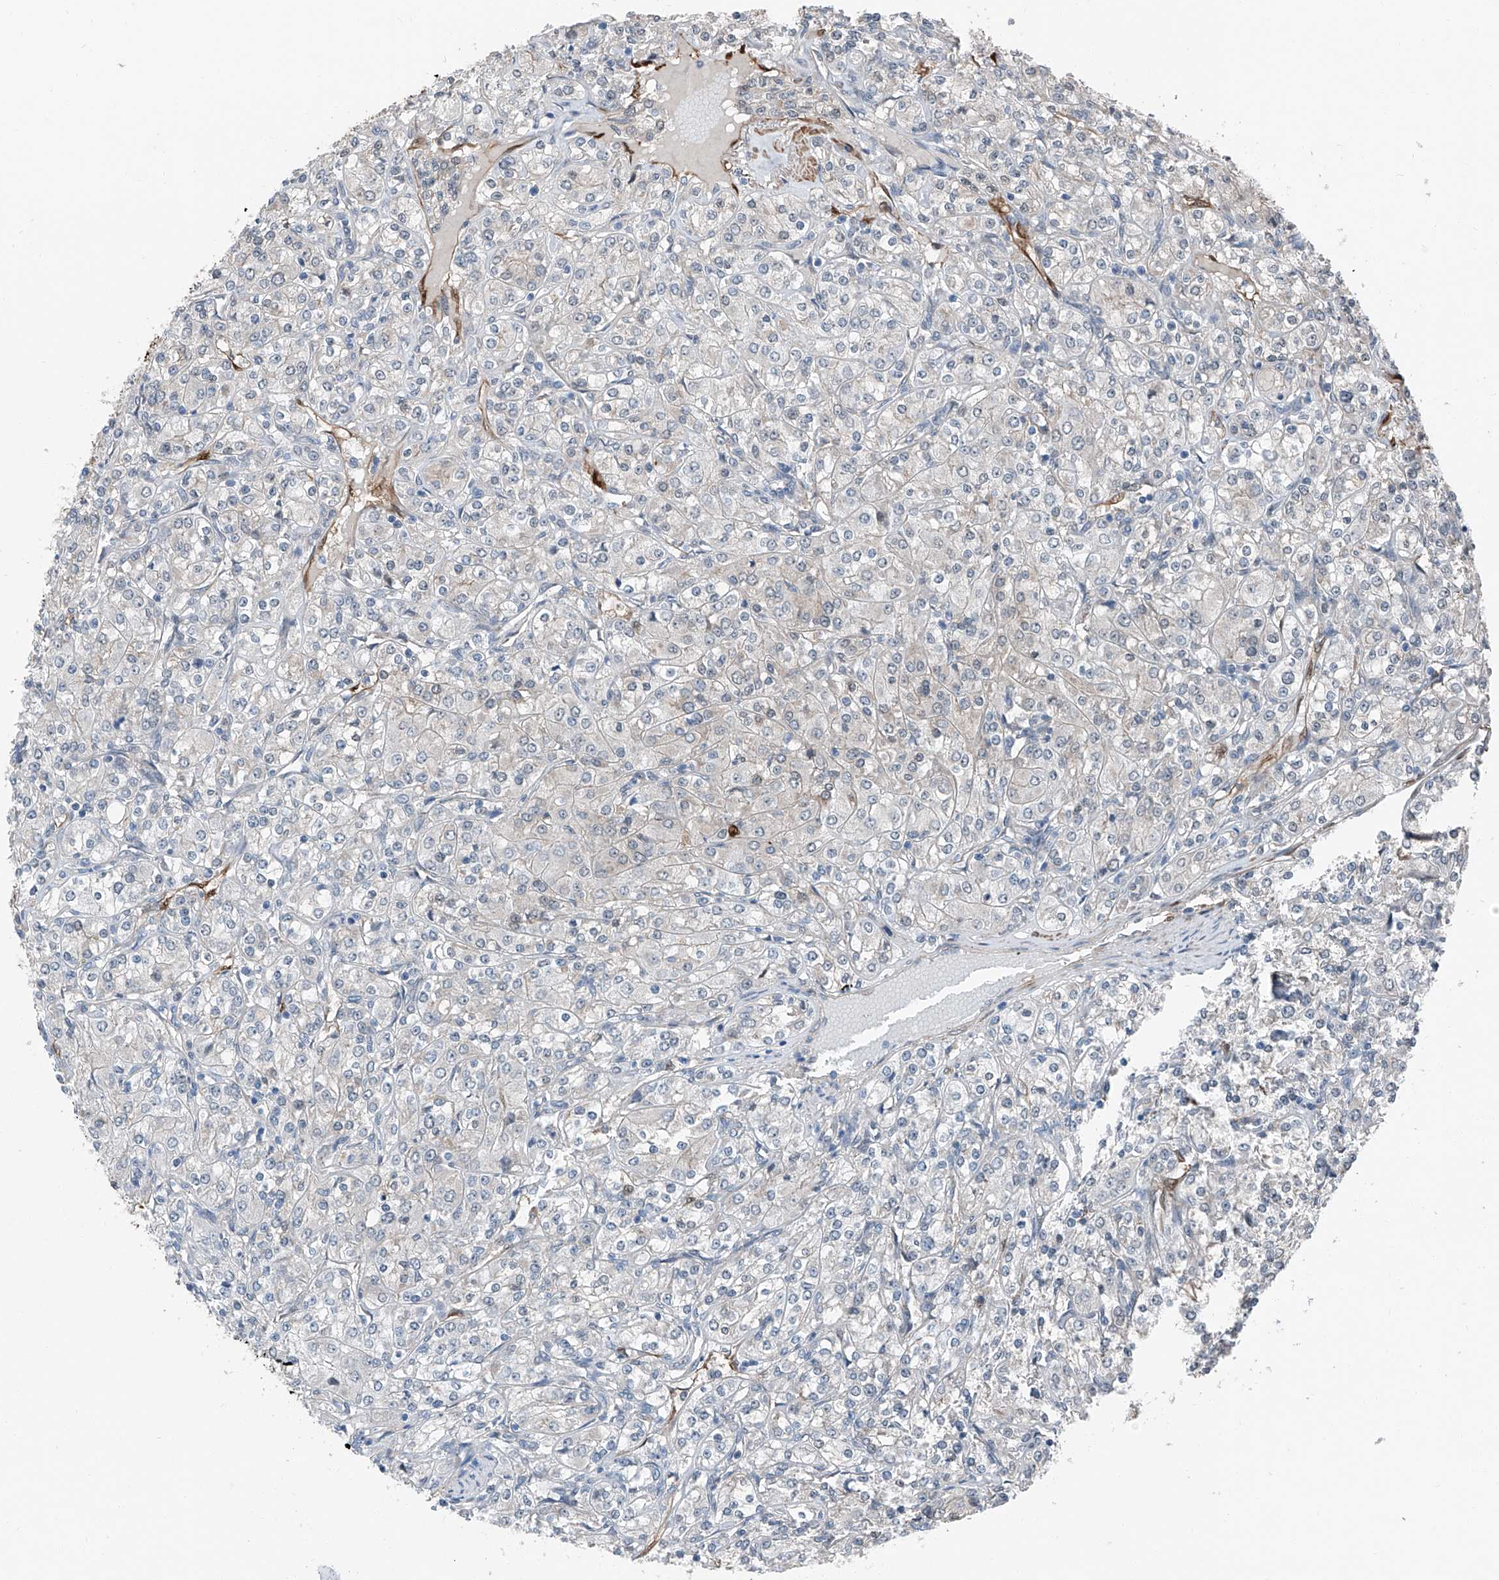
{"staining": {"intensity": "negative", "quantity": "none", "location": "none"}, "tissue": "renal cancer", "cell_type": "Tumor cells", "image_type": "cancer", "snomed": [{"axis": "morphology", "description": "Adenocarcinoma, NOS"}, {"axis": "topography", "description": "Kidney"}], "caption": "High power microscopy micrograph of an IHC image of renal adenocarcinoma, revealing no significant positivity in tumor cells. Nuclei are stained in blue.", "gene": "HSPA6", "patient": {"sex": "male", "age": 77}}